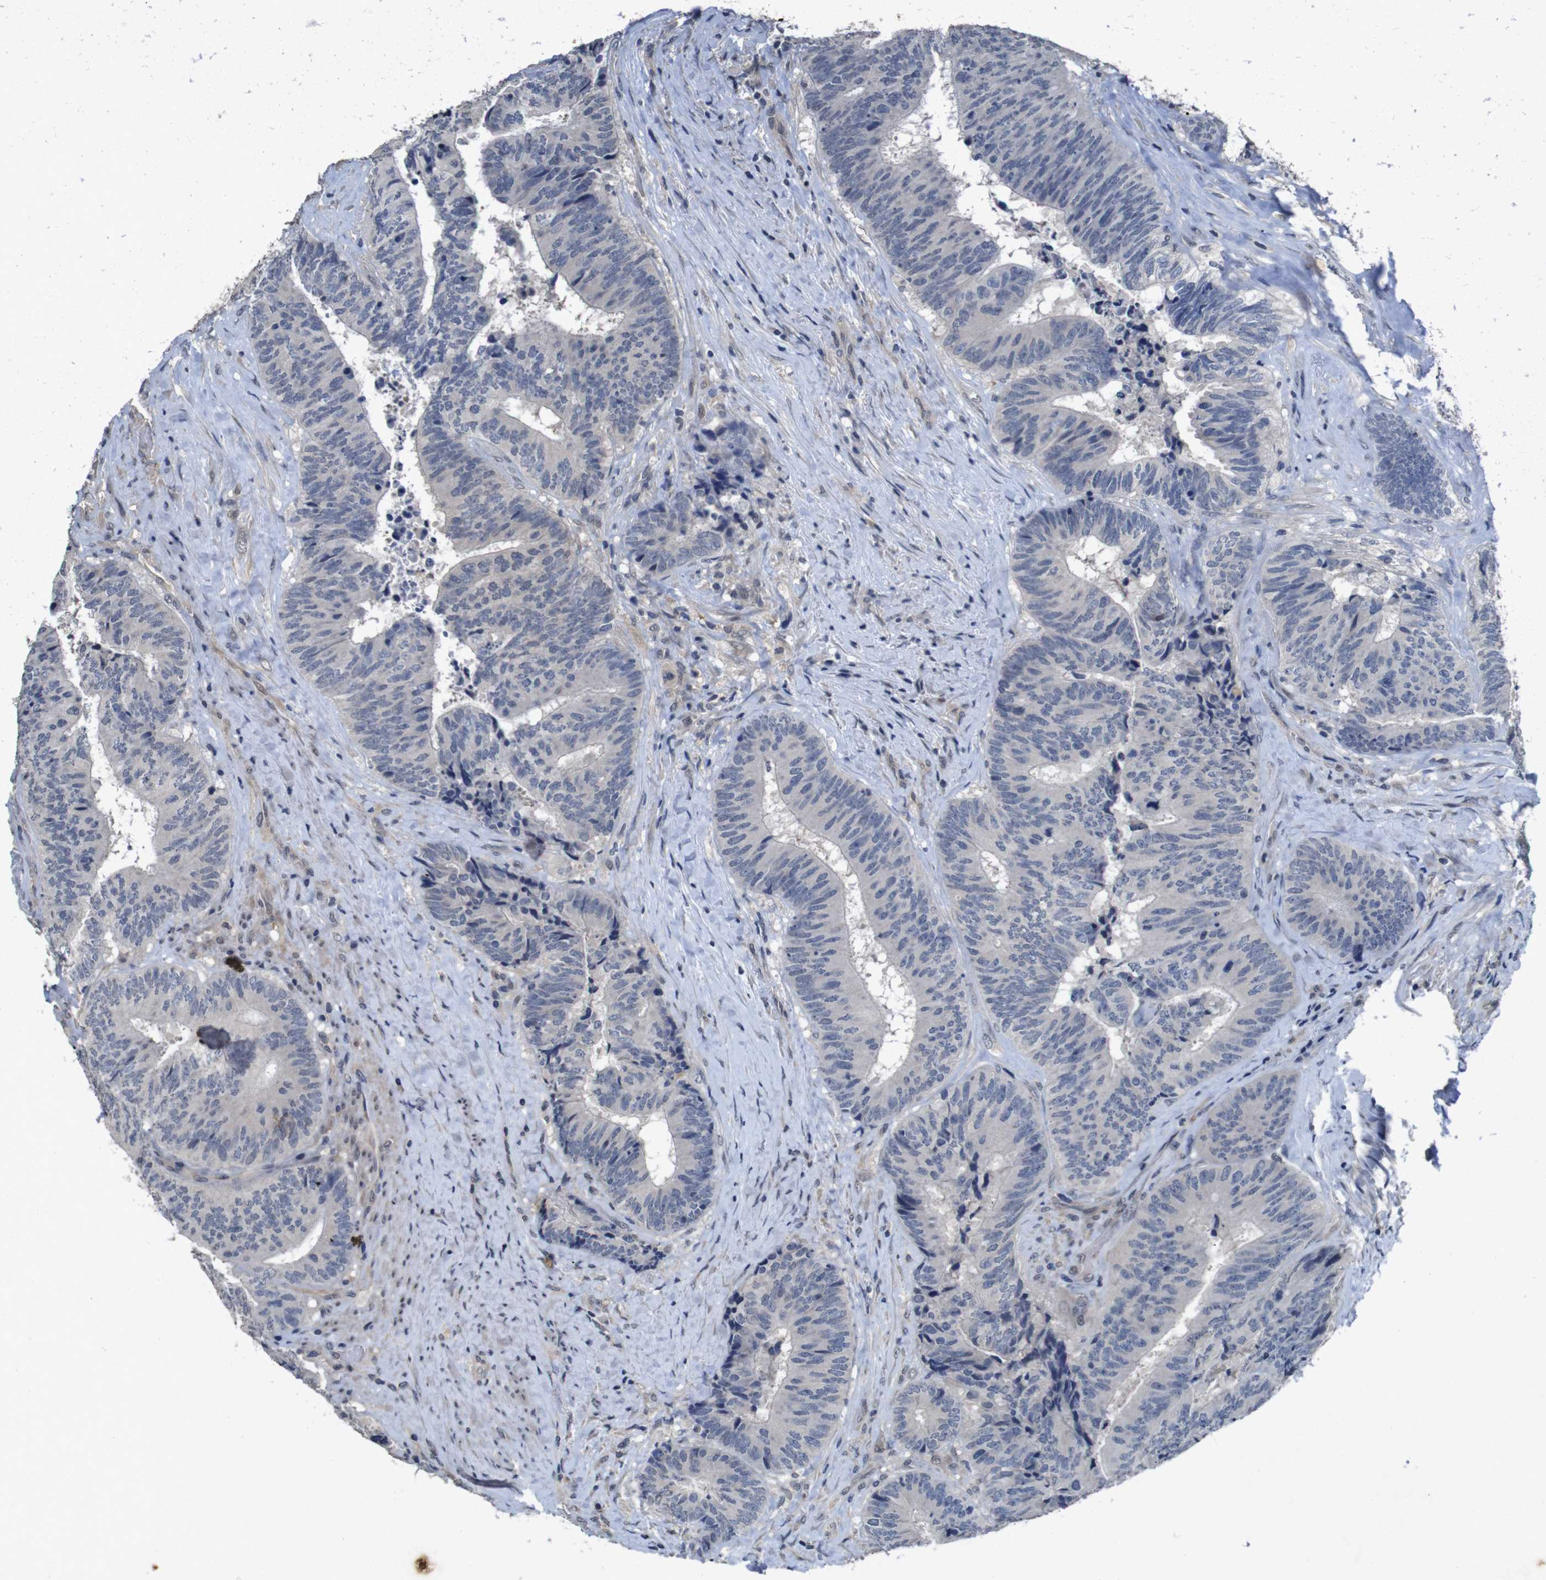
{"staining": {"intensity": "negative", "quantity": "none", "location": "none"}, "tissue": "colorectal cancer", "cell_type": "Tumor cells", "image_type": "cancer", "snomed": [{"axis": "morphology", "description": "Adenocarcinoma, NOS"}, {"axis": "topography", "description": "Rectum"}], "caption": "High magnification brightfield microscopy of adenocarcinoma (colorectal) stained with DAB (3,3'-diaminobenzidine) (brown) and counterstained with hematoxylin (blue): tumor cells show no significant staining. (Immunohistochemistry, brightfield microscopy, high magnification).", "gene": "AKT3", "patient": {"sex": "male", "age": 72}}